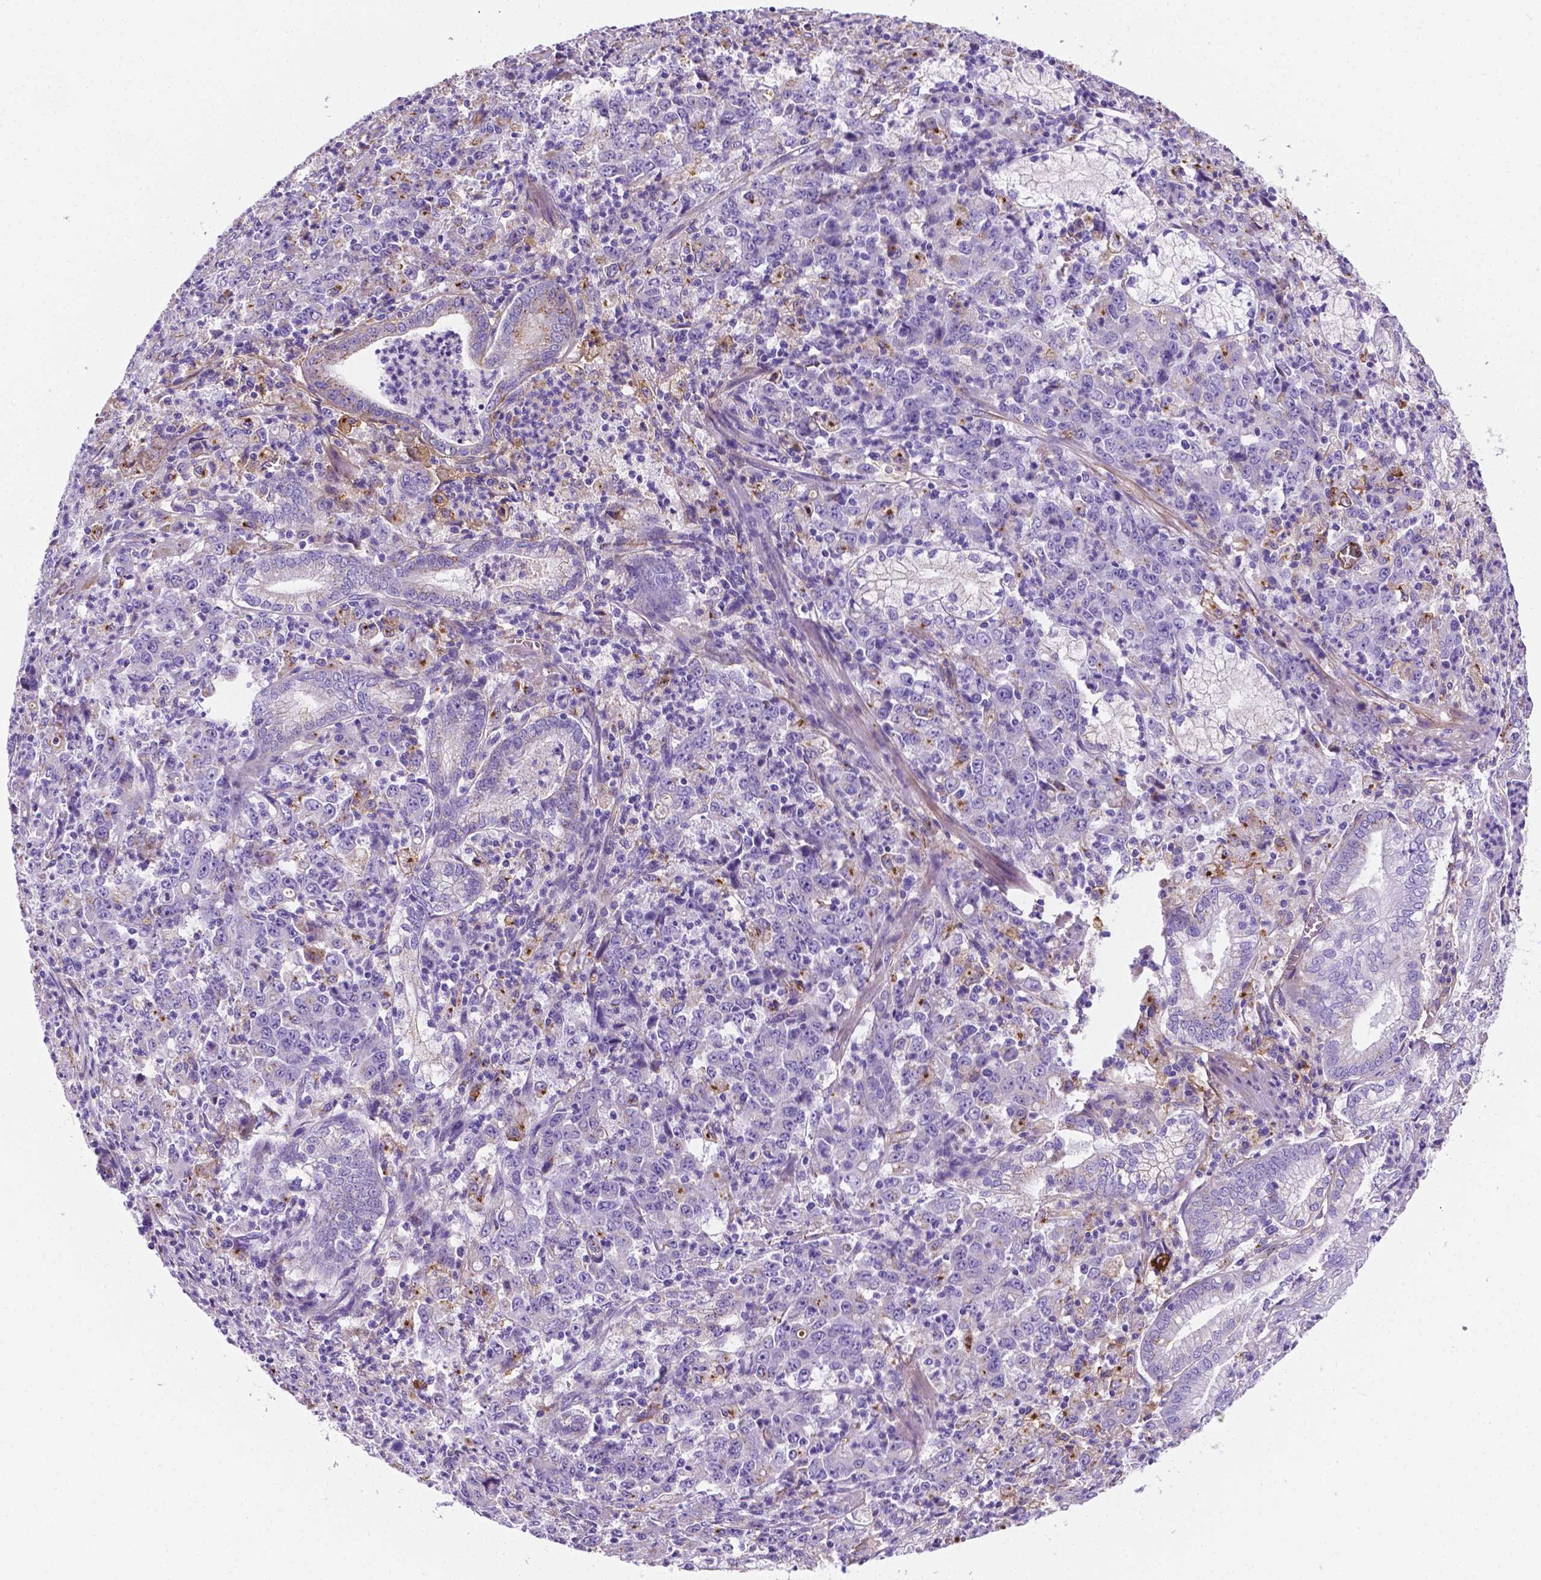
{"staining": {"intensity": "negative", "quantity": "none", "location": "none"}, "tissue": "stomach cancer", "cell_type": "Tumor cells", "image_type": "cancer", "snomed": [{"axis": "morphology", "description": "Adenocarcinoma, NOS"}, {"axis": "topography", "description": "Stomach, lower"}], "caption": "A high-resolution photomicrograph shows IHC staining of stomach adenocarcinoma, which demonstrates no significant expression in tumor cells.", "gene": "APOE", "patient": {"sex": "female", "age": 71}}